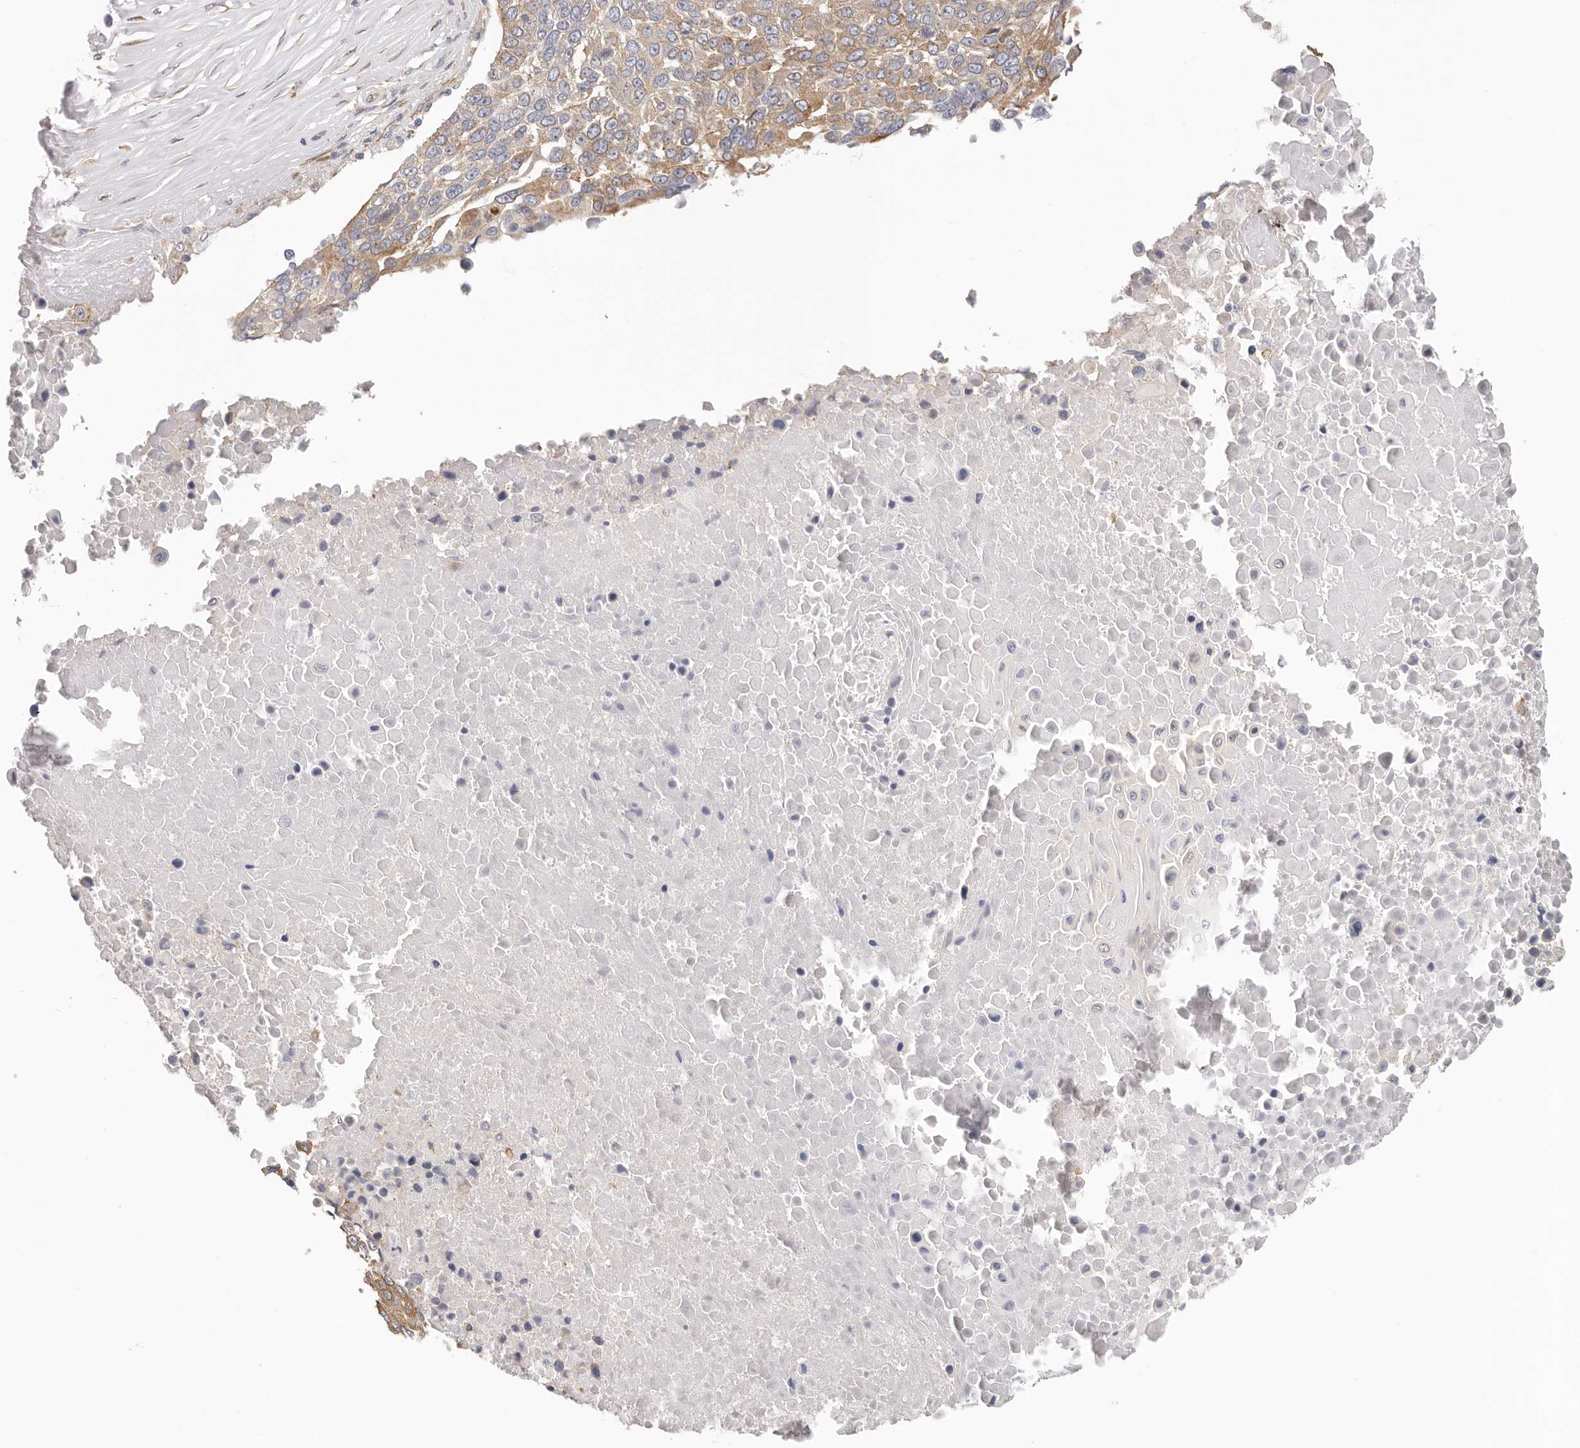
{"staining": {"intensity": "moderate", "quantity": ">75%", "location": "cytoplasmic/membranous"}, "tissue": "lung cancer", "cell_type": "Tumor cells", "image_type": "cancer", "snomed": [{"axis": "morphology", "description": "Squamous cell carcinoma, NOS"}, {"axis": "topography", "description": "Lung"}], "caption": "Lung cancer (squamous cell carcinoma) stained with DAB immunohistochemistry (IHC) shows medium levels of moderate cytoplasmic/membranous positivity in about >75% of tumor cells.", "gene": "AFDN", "patient": {"sex": "male", "age": 66}}